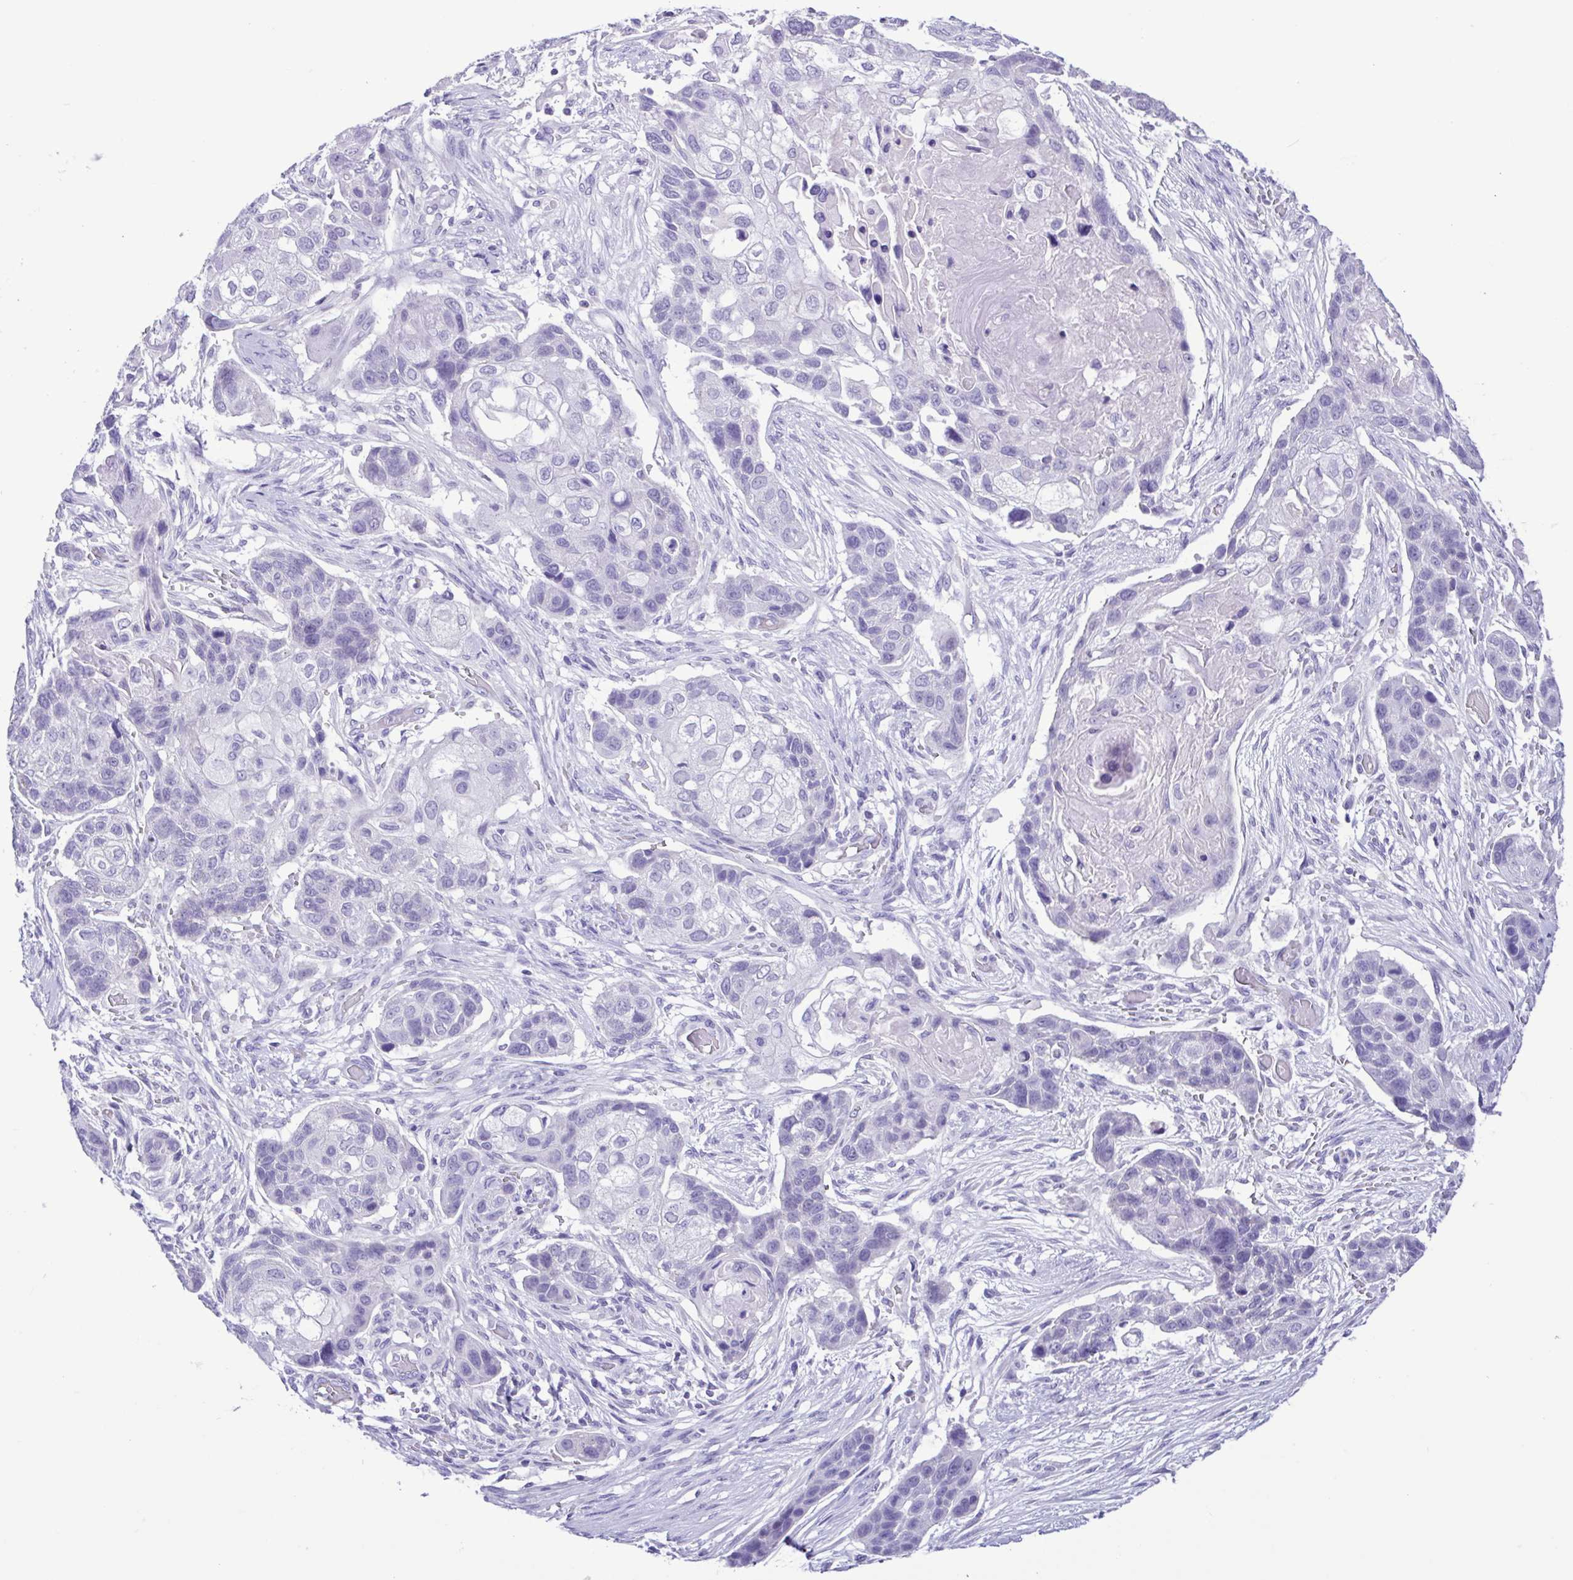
{"staining": {"intensity": "negative", "quantity": "none", "location": "none"}, "tissue": "lung cancer", "cell_type": "Tumor cells", "image_type": "cancer", "snomed": [{"axis": "morphology", "description": "Squamous cell carcinoma, NOS"}, {"axis": "topography", "description": "Lung"}], "caption": "IHC of lung cancer displays no staining in tumor cells.", "gene": "CBY2", "patient": {"sex": "male", "age": 69}}